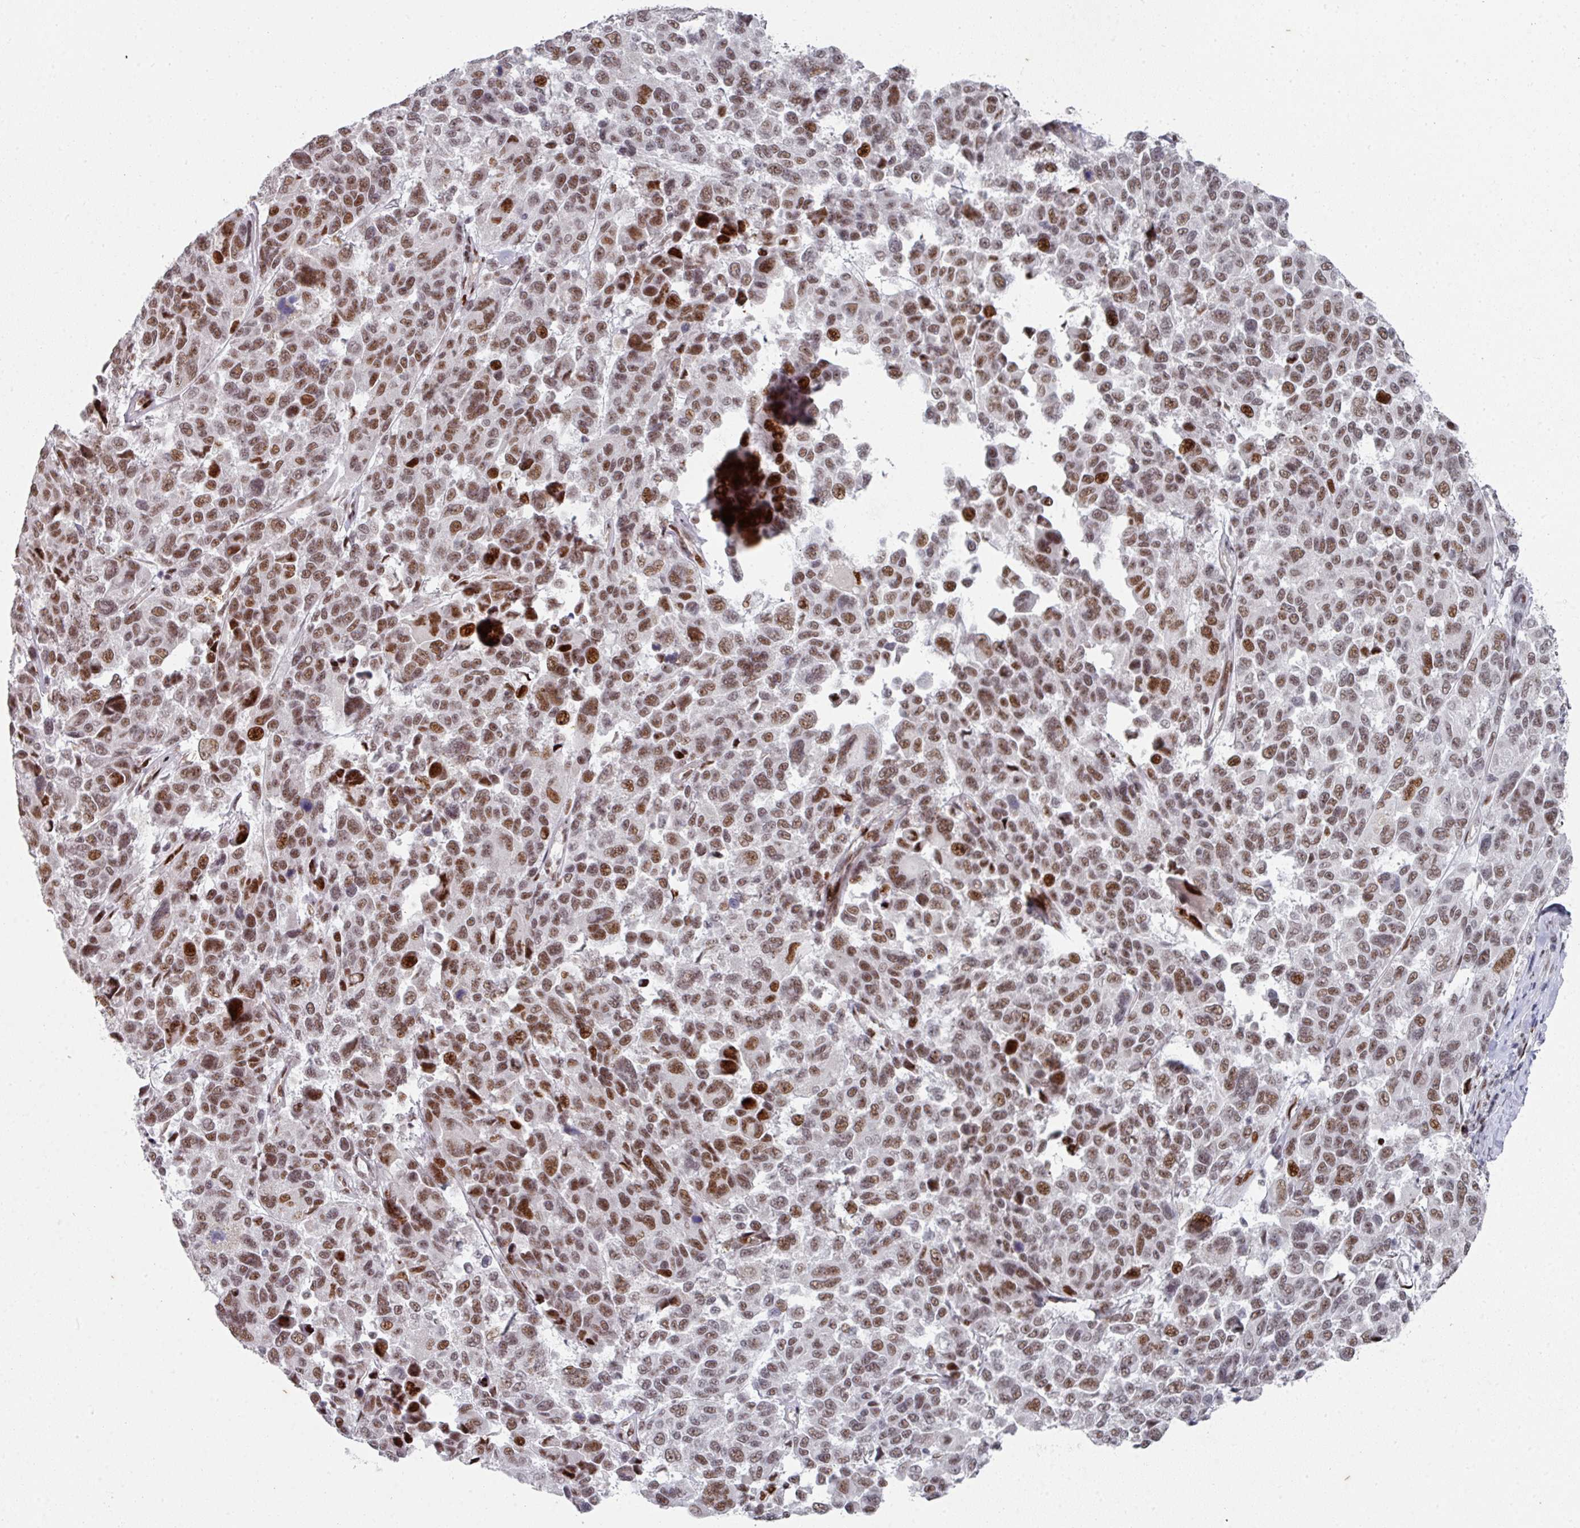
{"staining": {"intensity": "moderate", "quantity": ">75%", "location": "nuclear"}, "tissue": "melanoma", "cell_type": "Tumor cells", "image_type": "cancer", "snomed": [{"axis": "morphology", "description": "Malignant melanoma, NOS"}, {"axis": "topography", "description": "Skin"}], "caption": "Human malignant melanoma stained with a protein marker demonstrates moderate staining in tumor cells.", "gene": "SF3B5", "patient": {"sex": "female", "age": 66}}